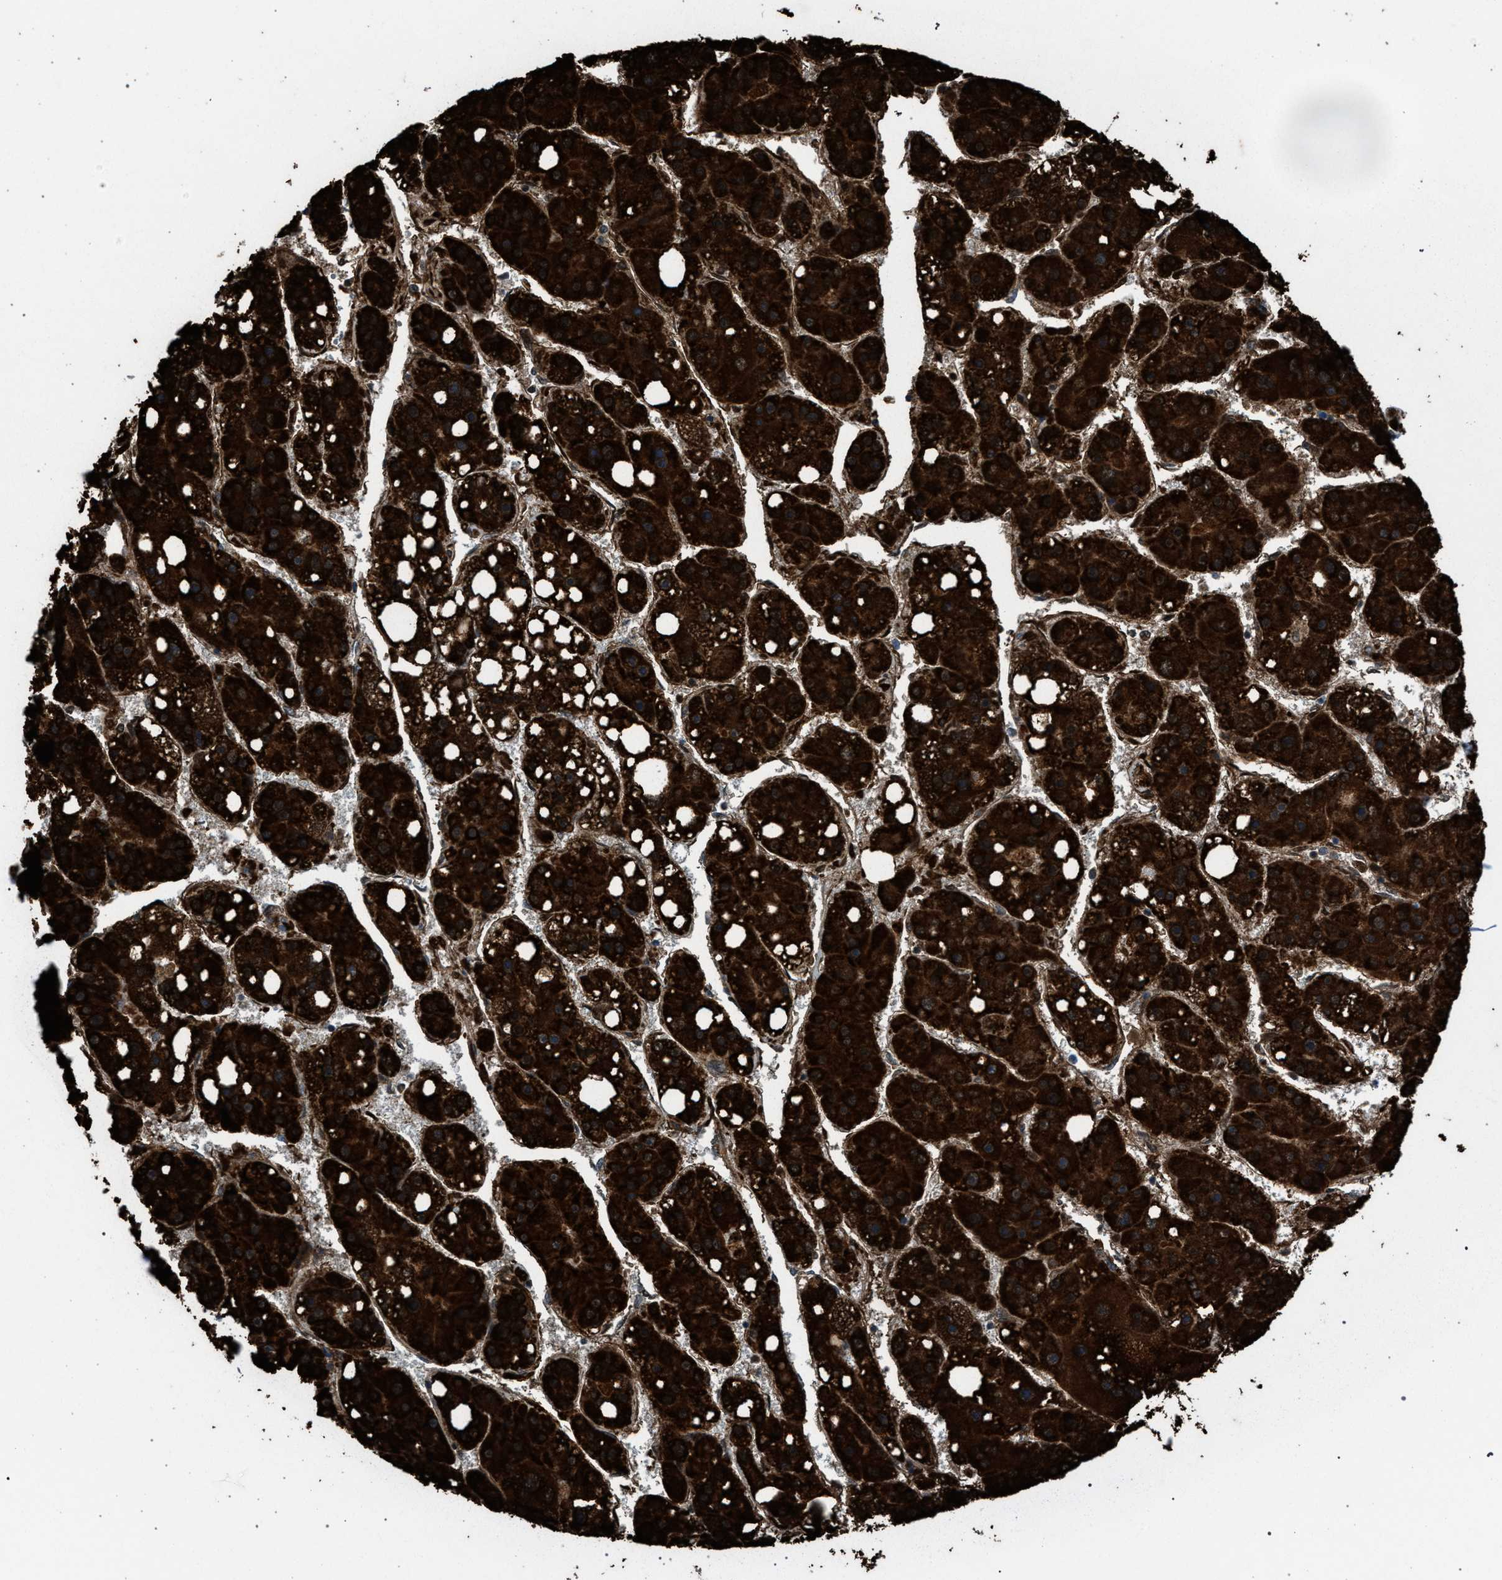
{"staining": {"intensity": "strong", "quantity": ">75%", "location": "cytoplasmic/membranous"}, "tissue": "liver cancer", "cell_type": "Tumor cells", "image_type": "cancer", "snomed": [{"axis": "morphology", "description": "Carcinoma, Hepatocellular, NOS"}, {"axis": "topography", "description": "Liver"}], "caption": "About >75% of tumor cells in human liver cancer show strong cytoplasmic/membranous protein staining as visualized by brown immunohistochemical staining.", "gene": "HSD17B4", "patient": {"sex": "female", "age": 61}}